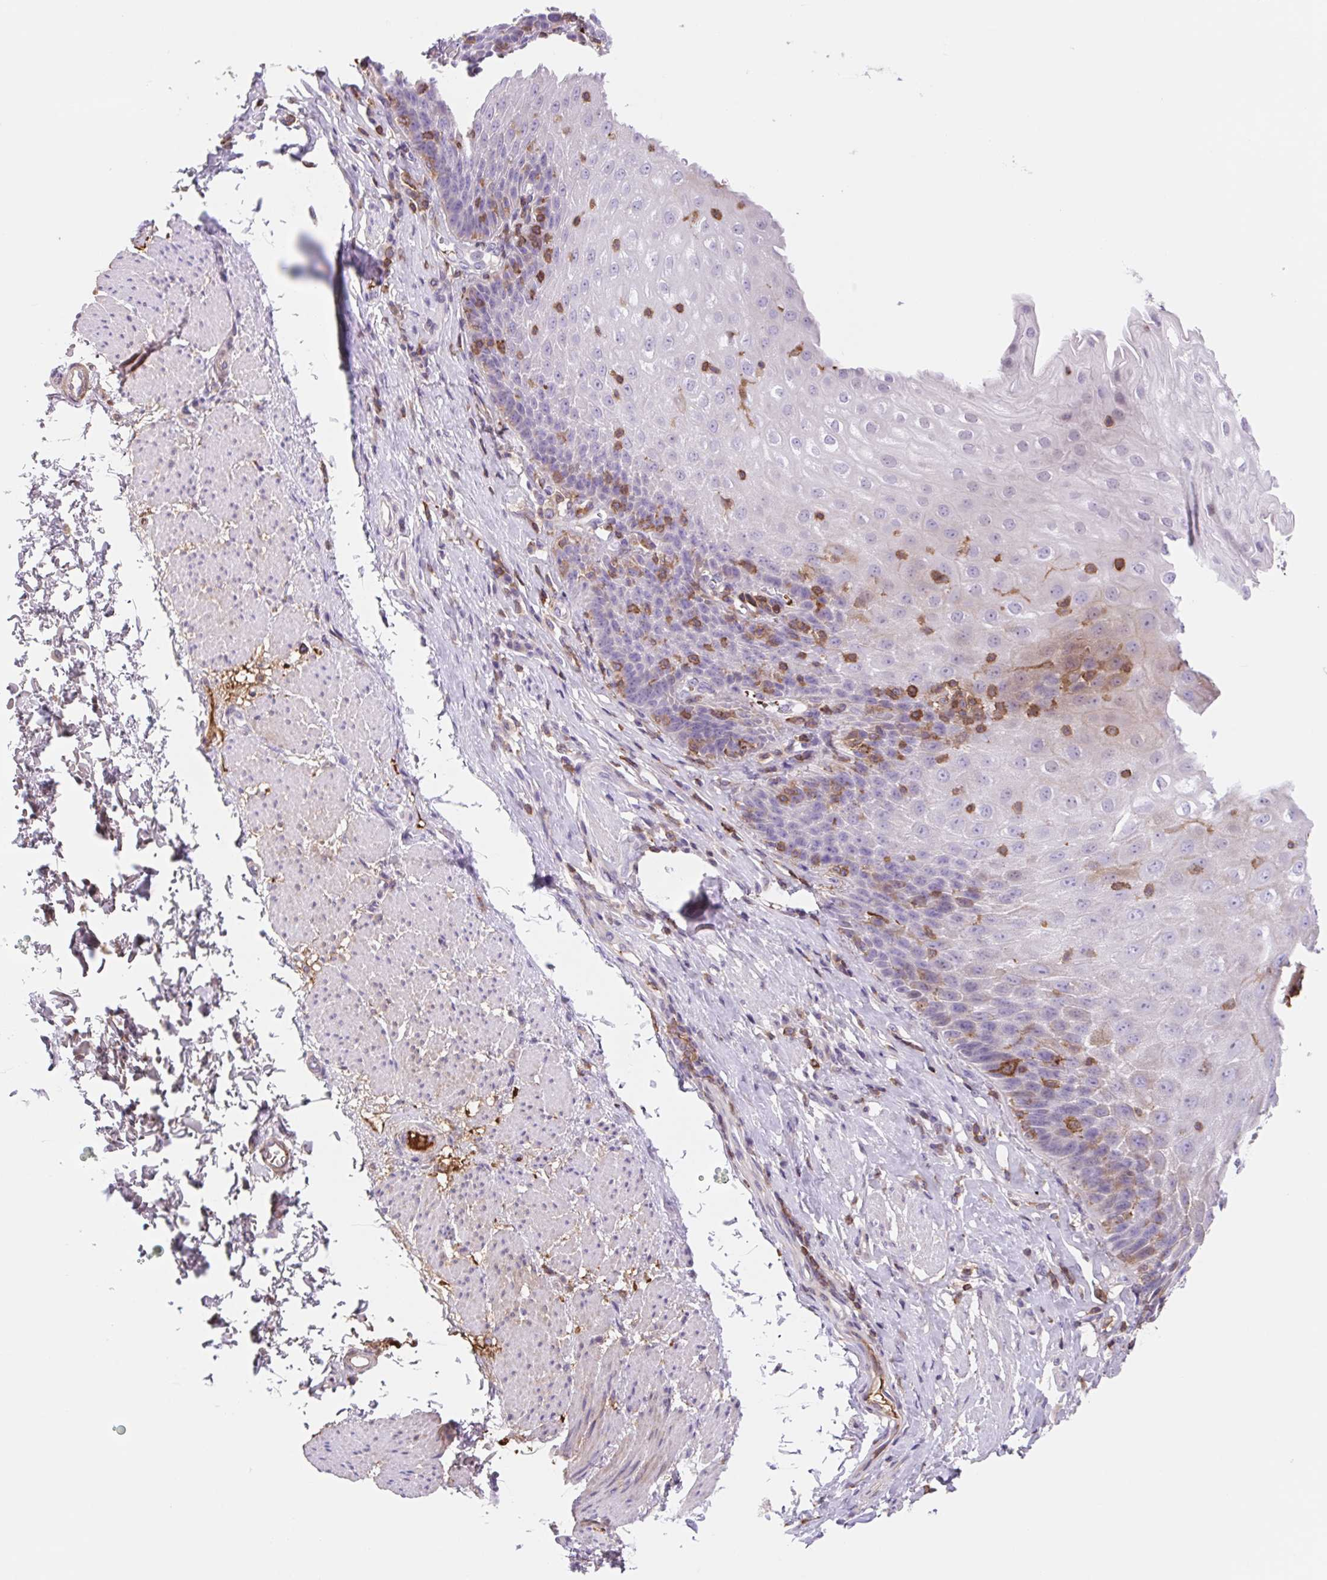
{"staining": {"intensity": "negative", "quantity": "none", "location": "none"}, "tissue": "esophagus", "cell_type": "Squamous epithelial cells", "image_type": "normal", "snomed": [{"axis": "morphology", "description": "Normal tissue, NOS"}, {"axis": "topography", "description": "Esophagus"}], "caption": "This micrograph is of unremarkable esophagus stained with IHC to label a protein in brown with the nuclei are counter-stained blue. There is no positivity in squamous epithelial cells. (DAB immunohistochemistry, high magnification).", "gene": "TPRG1", "patient": {"sex": "female", "age": 61}}